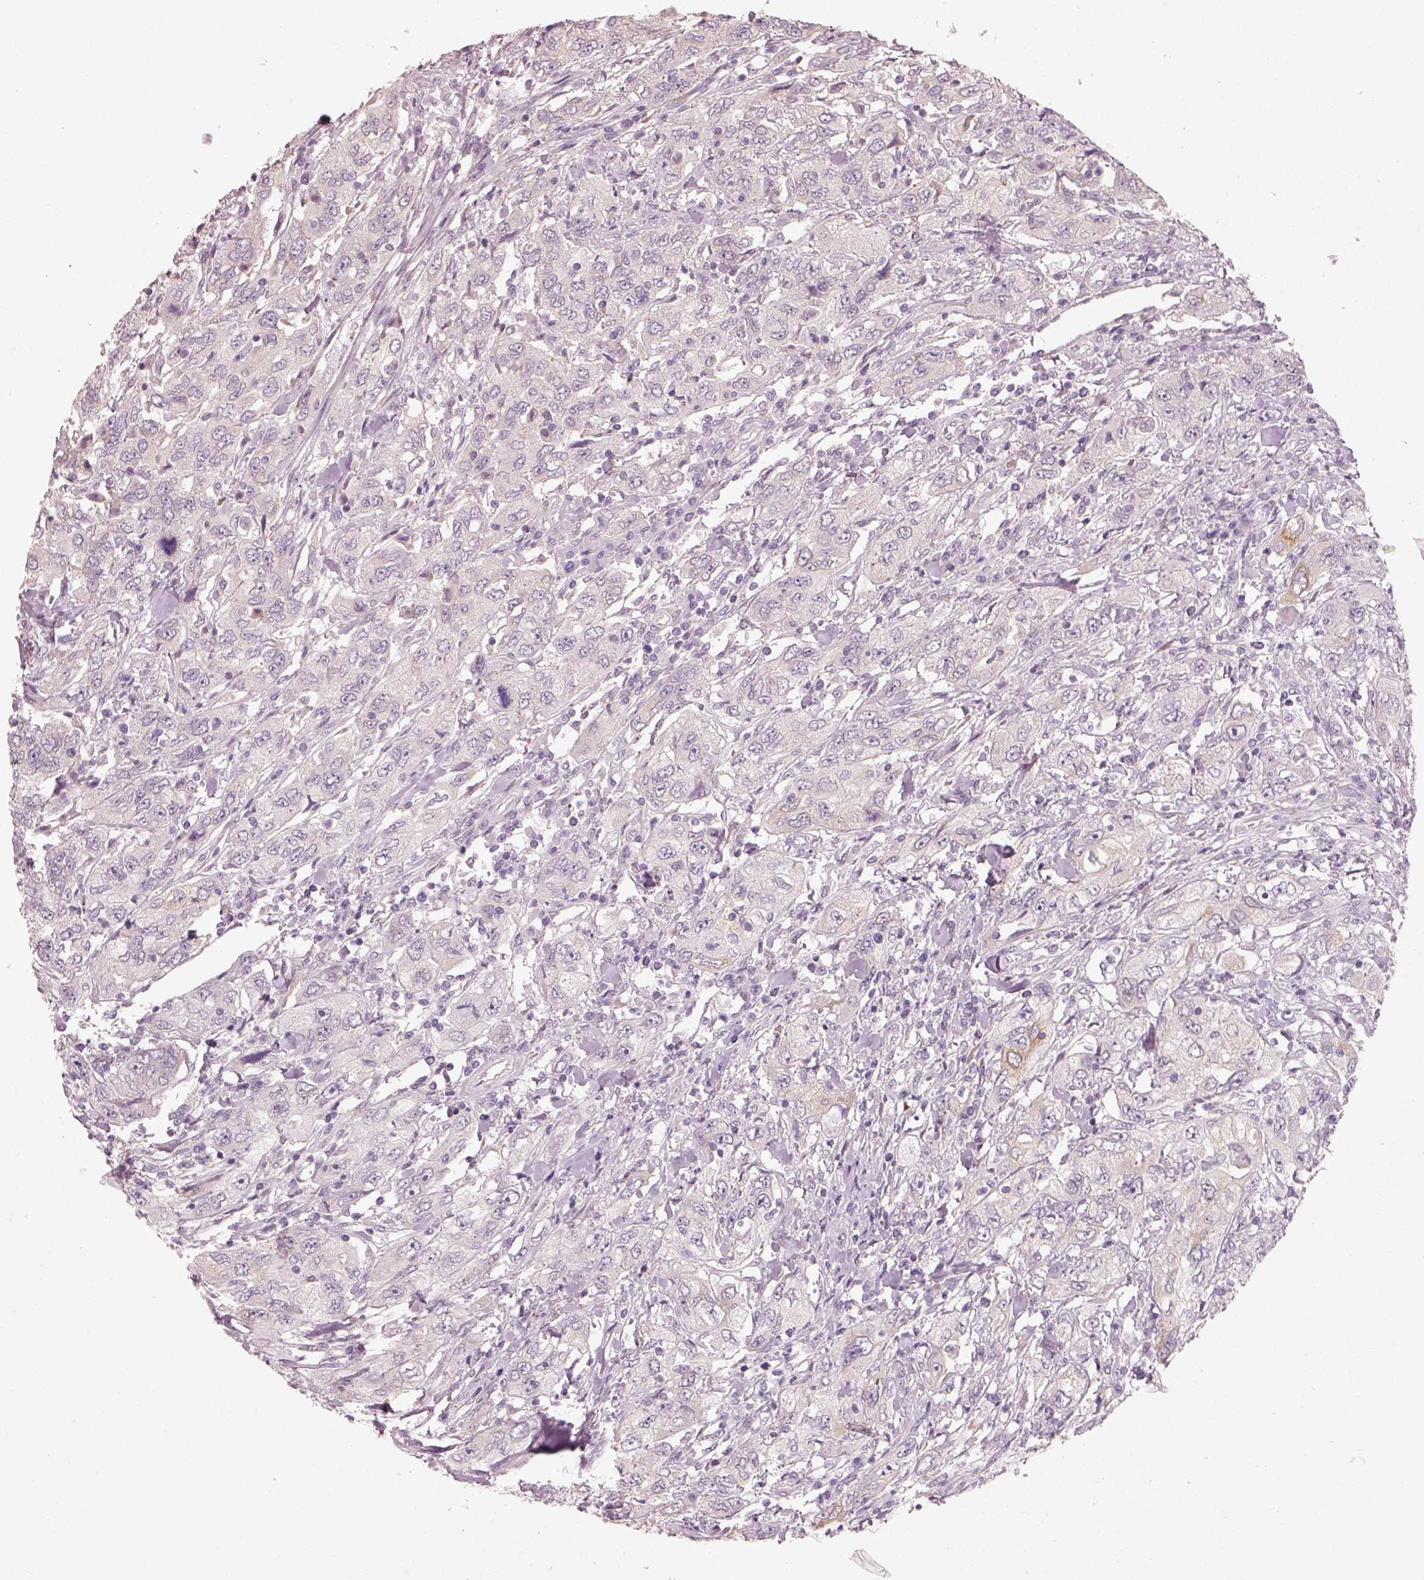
{"staining": {"intensity": "negative", "quantity": "none", "location": "none"}, "tissue": "urothelial cancer", "cell_type": "Tumor cells", "image_type": "cancer", "snomed": [{"axis": "morphology", "description": "Urothelial carcinoma, High grade"}, {"axis": "topography", "description": "Urinary bladder"}], "caption": "Immunohistochemical staining of human urothelial carcinoma (high-grade) reveals no significant staining in tumor cells. (DAB immunohistochemistry (IHC) with hematoxylin counter stain).", "gene": "CDS1", "patient": {"sex": "male", "age": 76}}